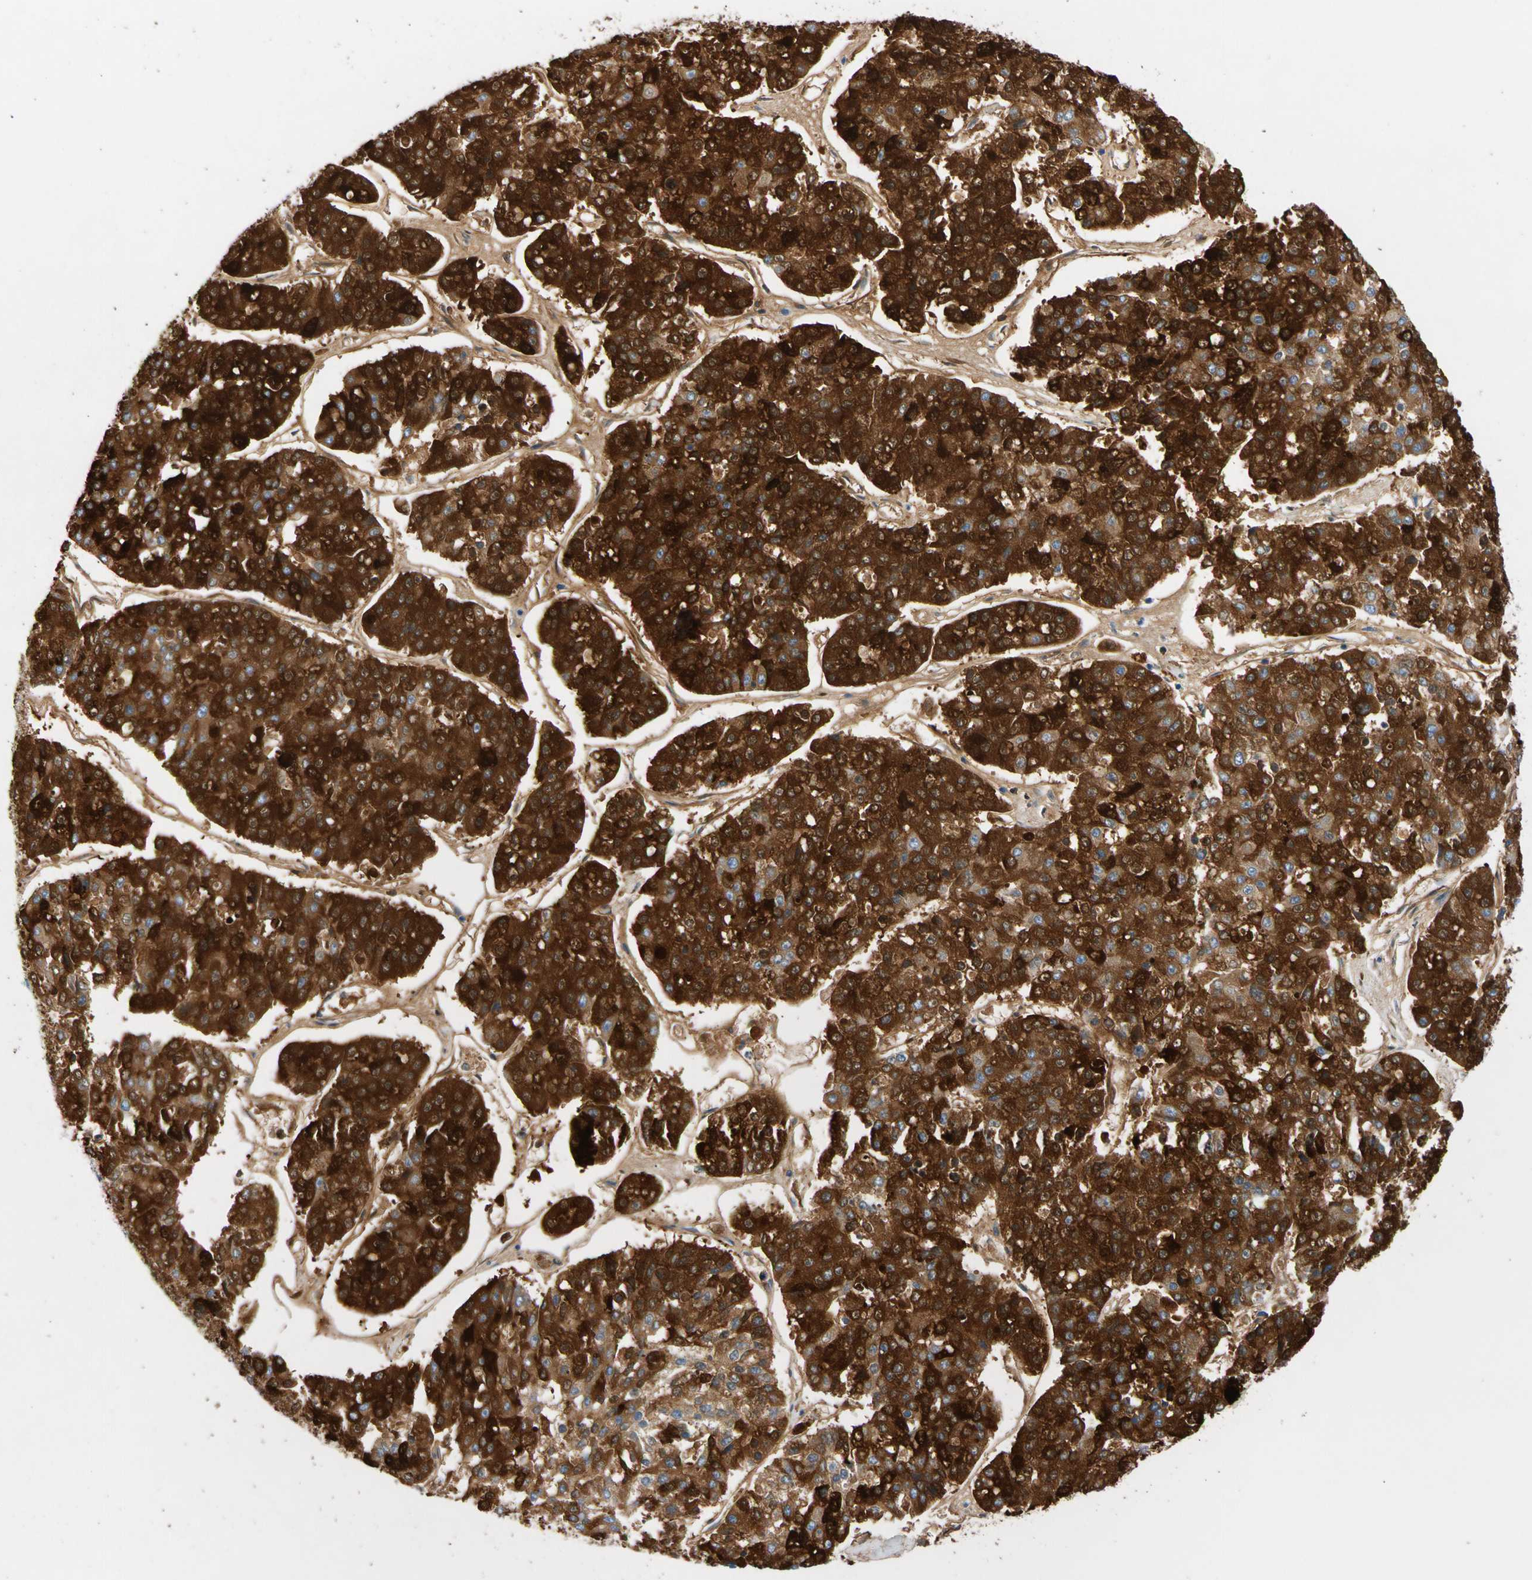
{"staining": {"intensity": "strong", "quantity": ">75%", "location": "cytoplasmic/membranous"}, "tissue": "pancreatic cancer", "cell_type": "Tumor cells", "image_type": "cancer", "snomed": [{"axis": "morphology", "description": "Adenocarcinoma, NOS"}, {"axis": "topography", "description": "Pancreas"}], "caption": "This is a micrograph of IHC staining of pancreatic cancer, which shows strong staining in the cytoplasmic/membranous of tumor cells.", "gene": "CEL", "patient": {"sex": "male", "age": 50}}